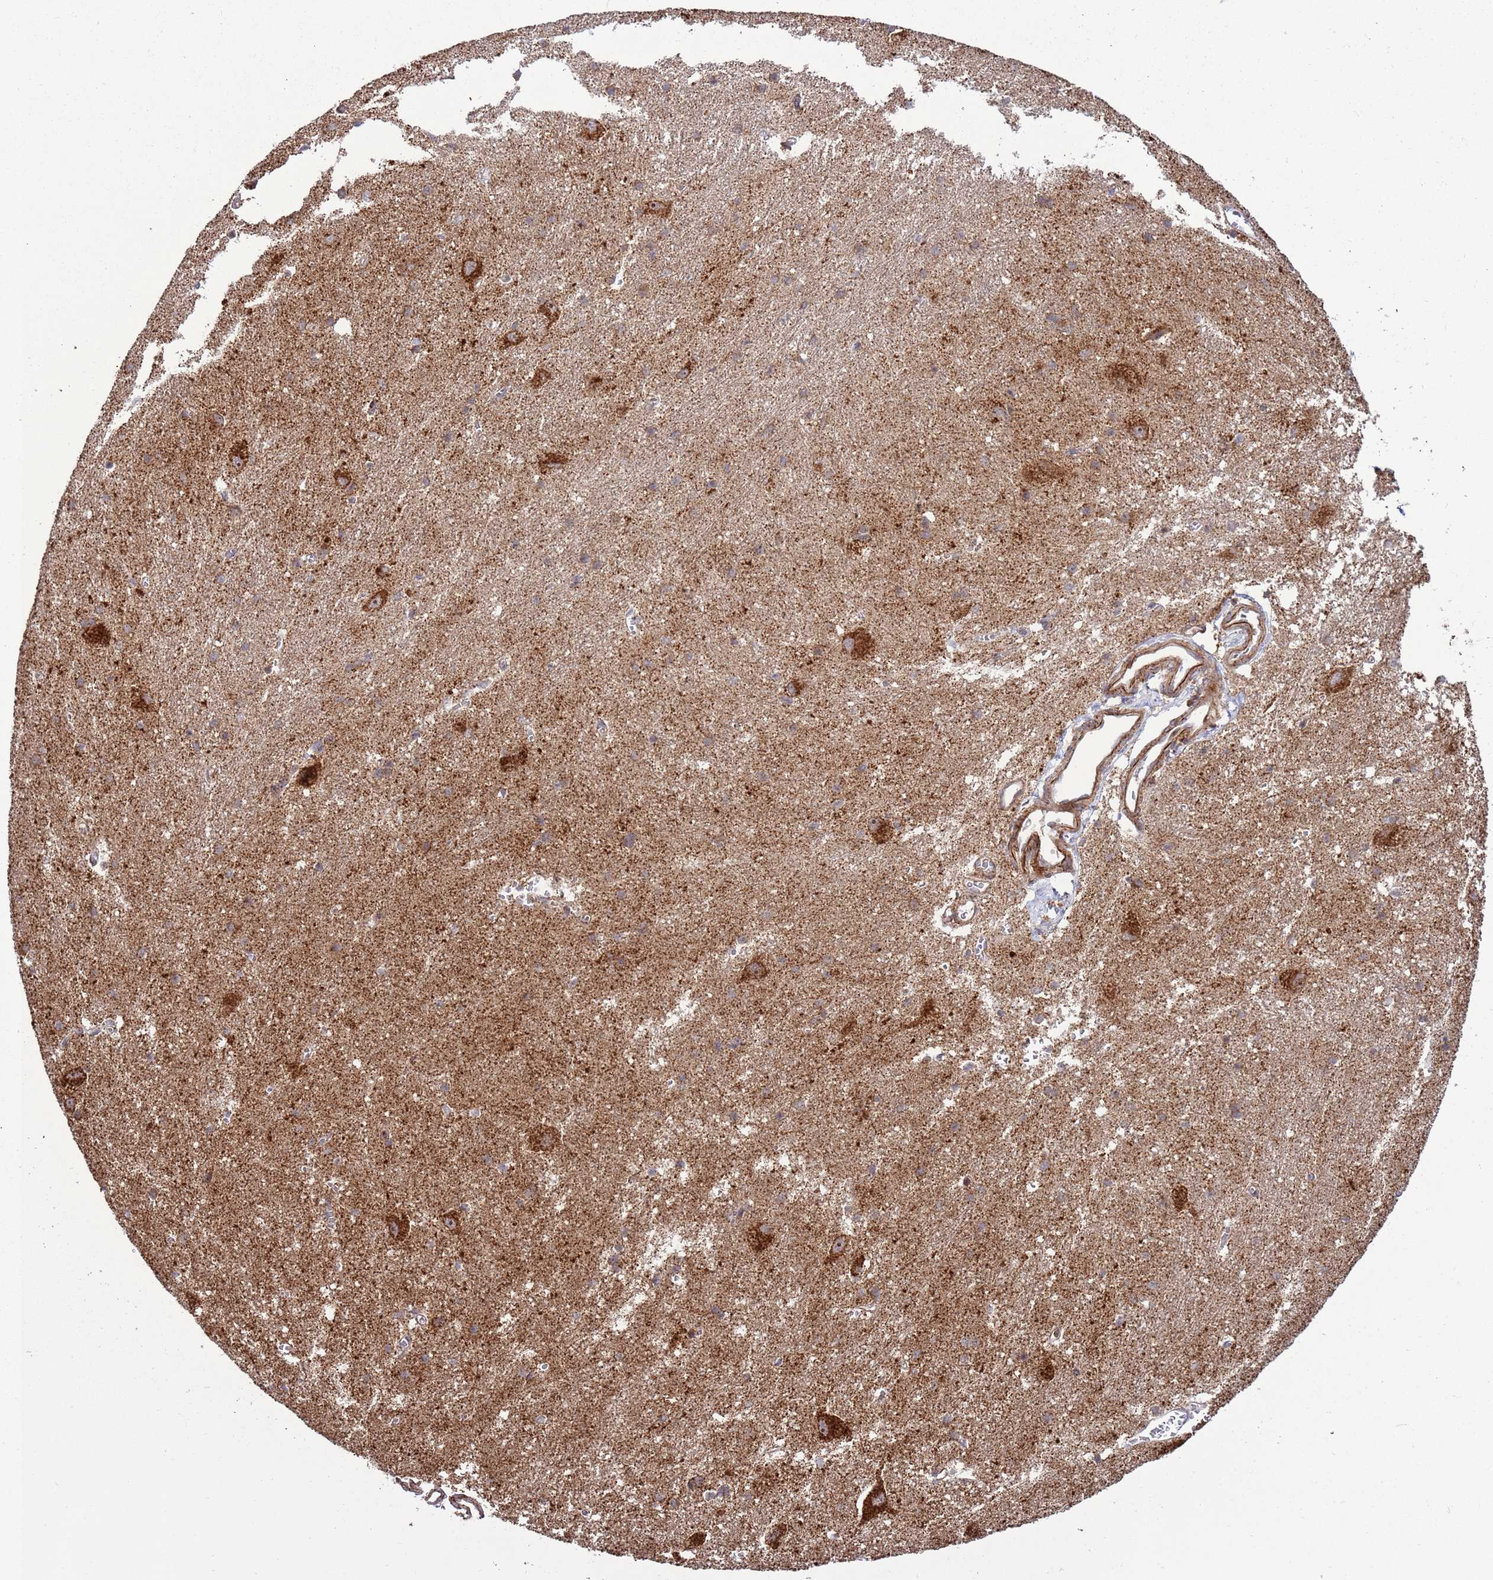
{"staining": {"intensity": "weak", "quantity": "<25%", "location": "cytoplasmic/membranous"}, "tissue": "caudate", "cell_type": "Glial cells", "image_type": "normal", "snomed": [{"axis": "morphology", "description": "Normal tissue, NOS"}, {"axis": "topography", "description": "Lateral ventricle wall"}], "caption": "There is no significant staining in glial cells of caudate. (Brightfield microscopy of DAB immunohistochemistry (IHC) at high magnification).", "gene": "RCOR2", "patient": {"sex": "male", "age": 37}}